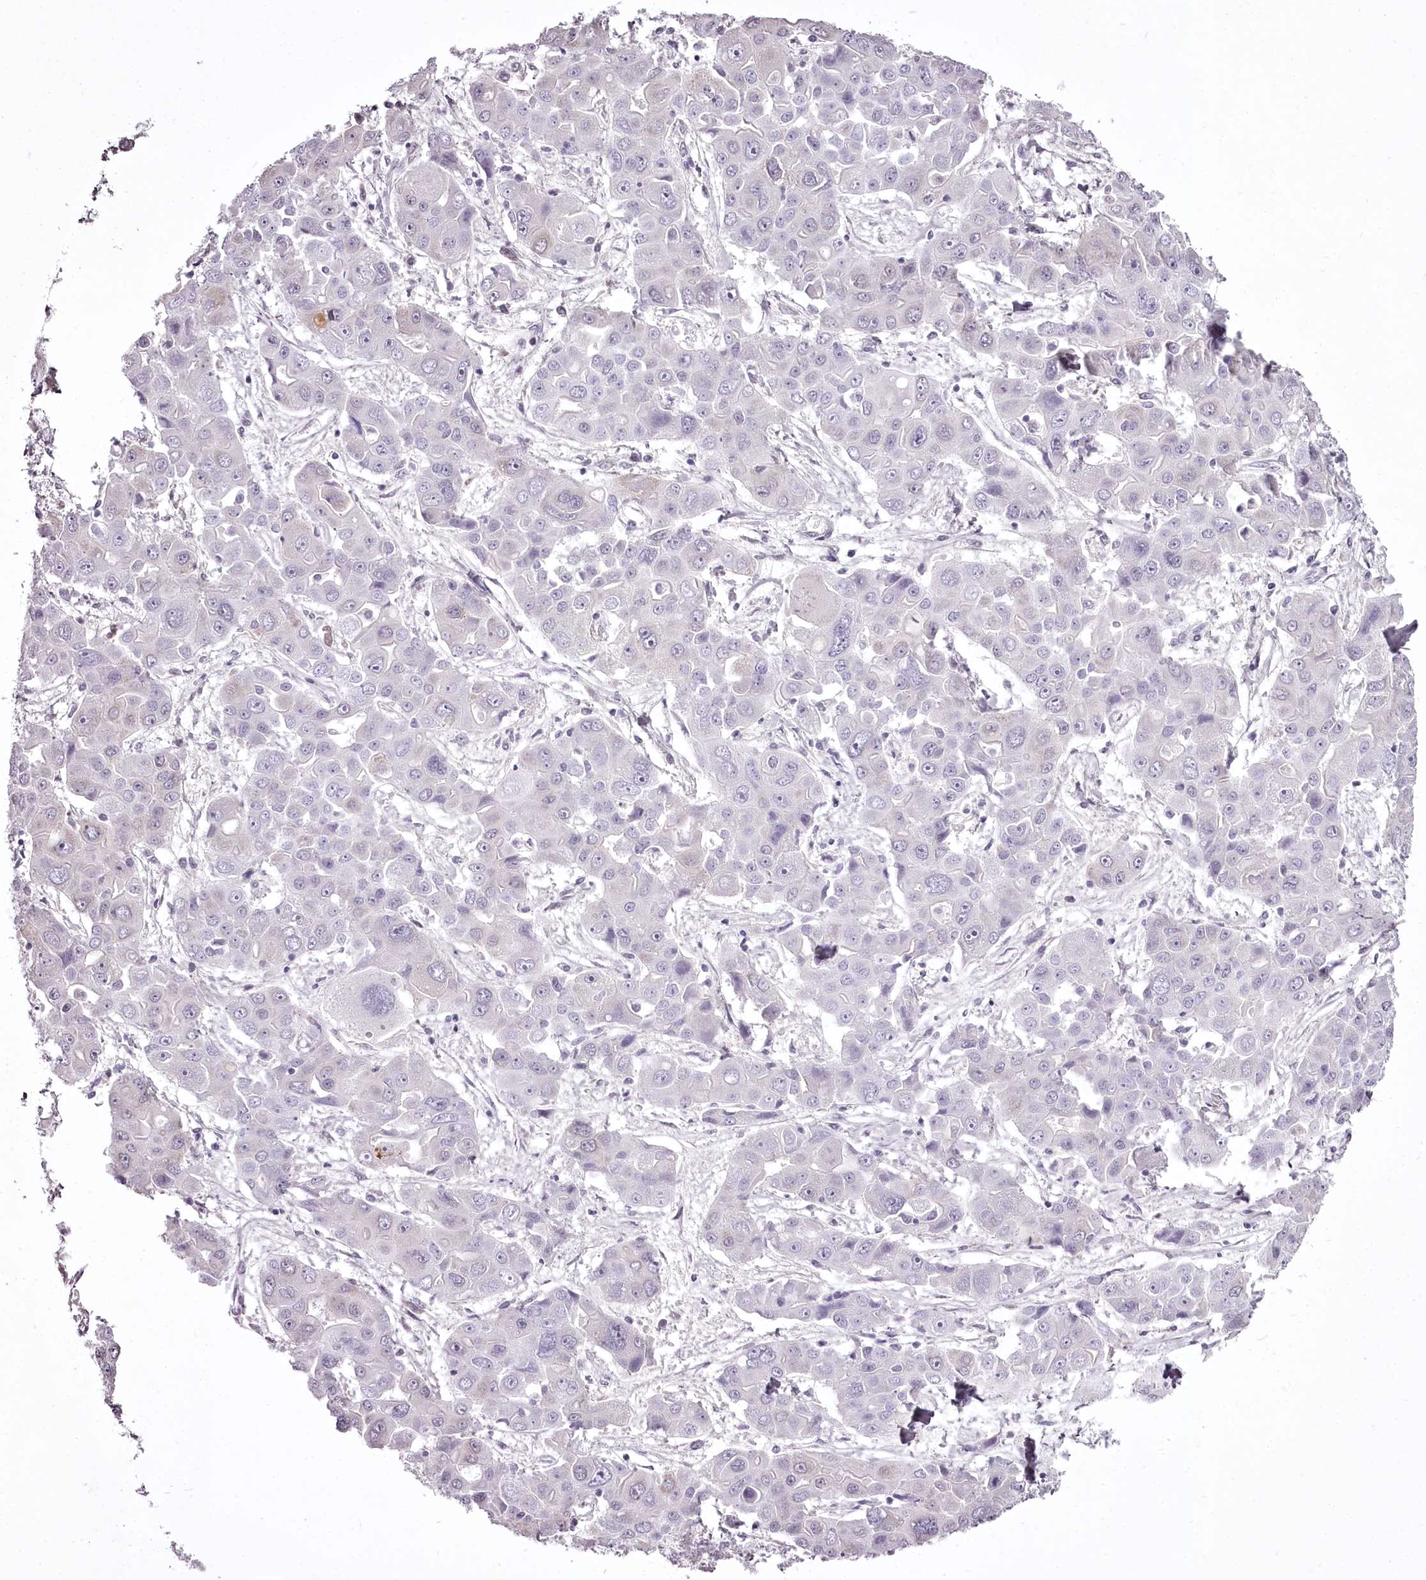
{"staining": {"intensity": "negative", "quantity": "none", "location": "none"}, "tissue": "liver cancer", "cell_type": "Tumor cells", "image_type": "cancer", "snomed": [{"axis": "morphology", "description": "Cholangiocarcinoma"}, {"axis": "topography", "description": "Liver"}], "caption": "A histopathology image of human cholangiocarcinoma (liver) is negative for staining in tumor cells.", "gene": "C1orf56", "patient": {"sex": "male", "age": 67}}